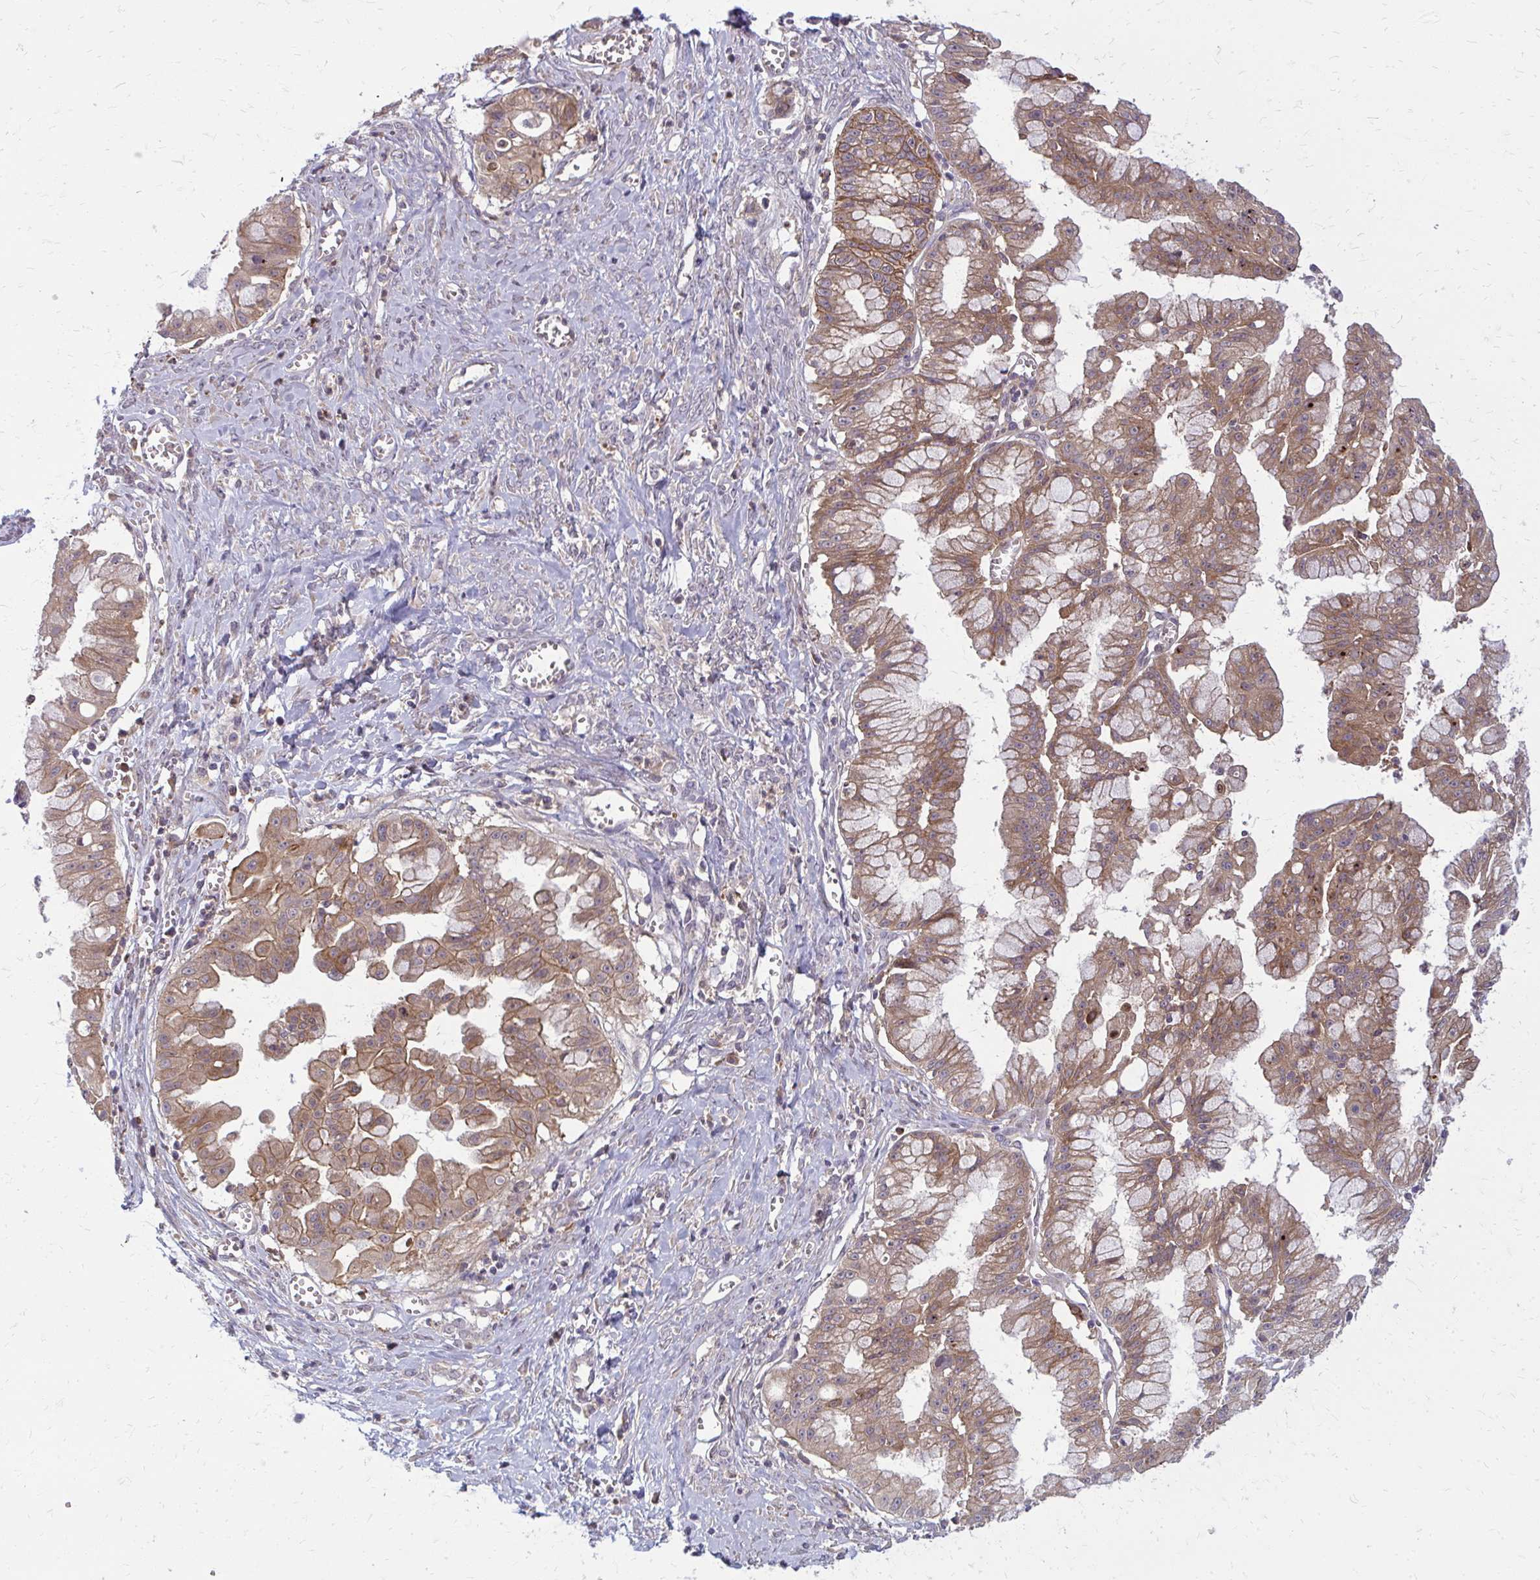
{"staining": {"intensity": "moderate", "quantity": ">75%", "location": "cytoplasmic/membranous"}, "tissue": "ovarian cancer", "cell_type": "Tumor cells", "image_type": "cancer", "snomed": [{"axis": "morphology", "description": "Cystadenocarcinoma, mucinous, NOS"}, {"axis": "topography", "description": "Ovary"}], "caption": "Tumor cells exhibit medium levels of moderate cytoplasmic/membranous staining in about >75% of cells in ovarian cancer (mucinous cystadenocarcinoma).", "gene": "OXNAD1", "patient": {"sex": "female", "age": 70}}